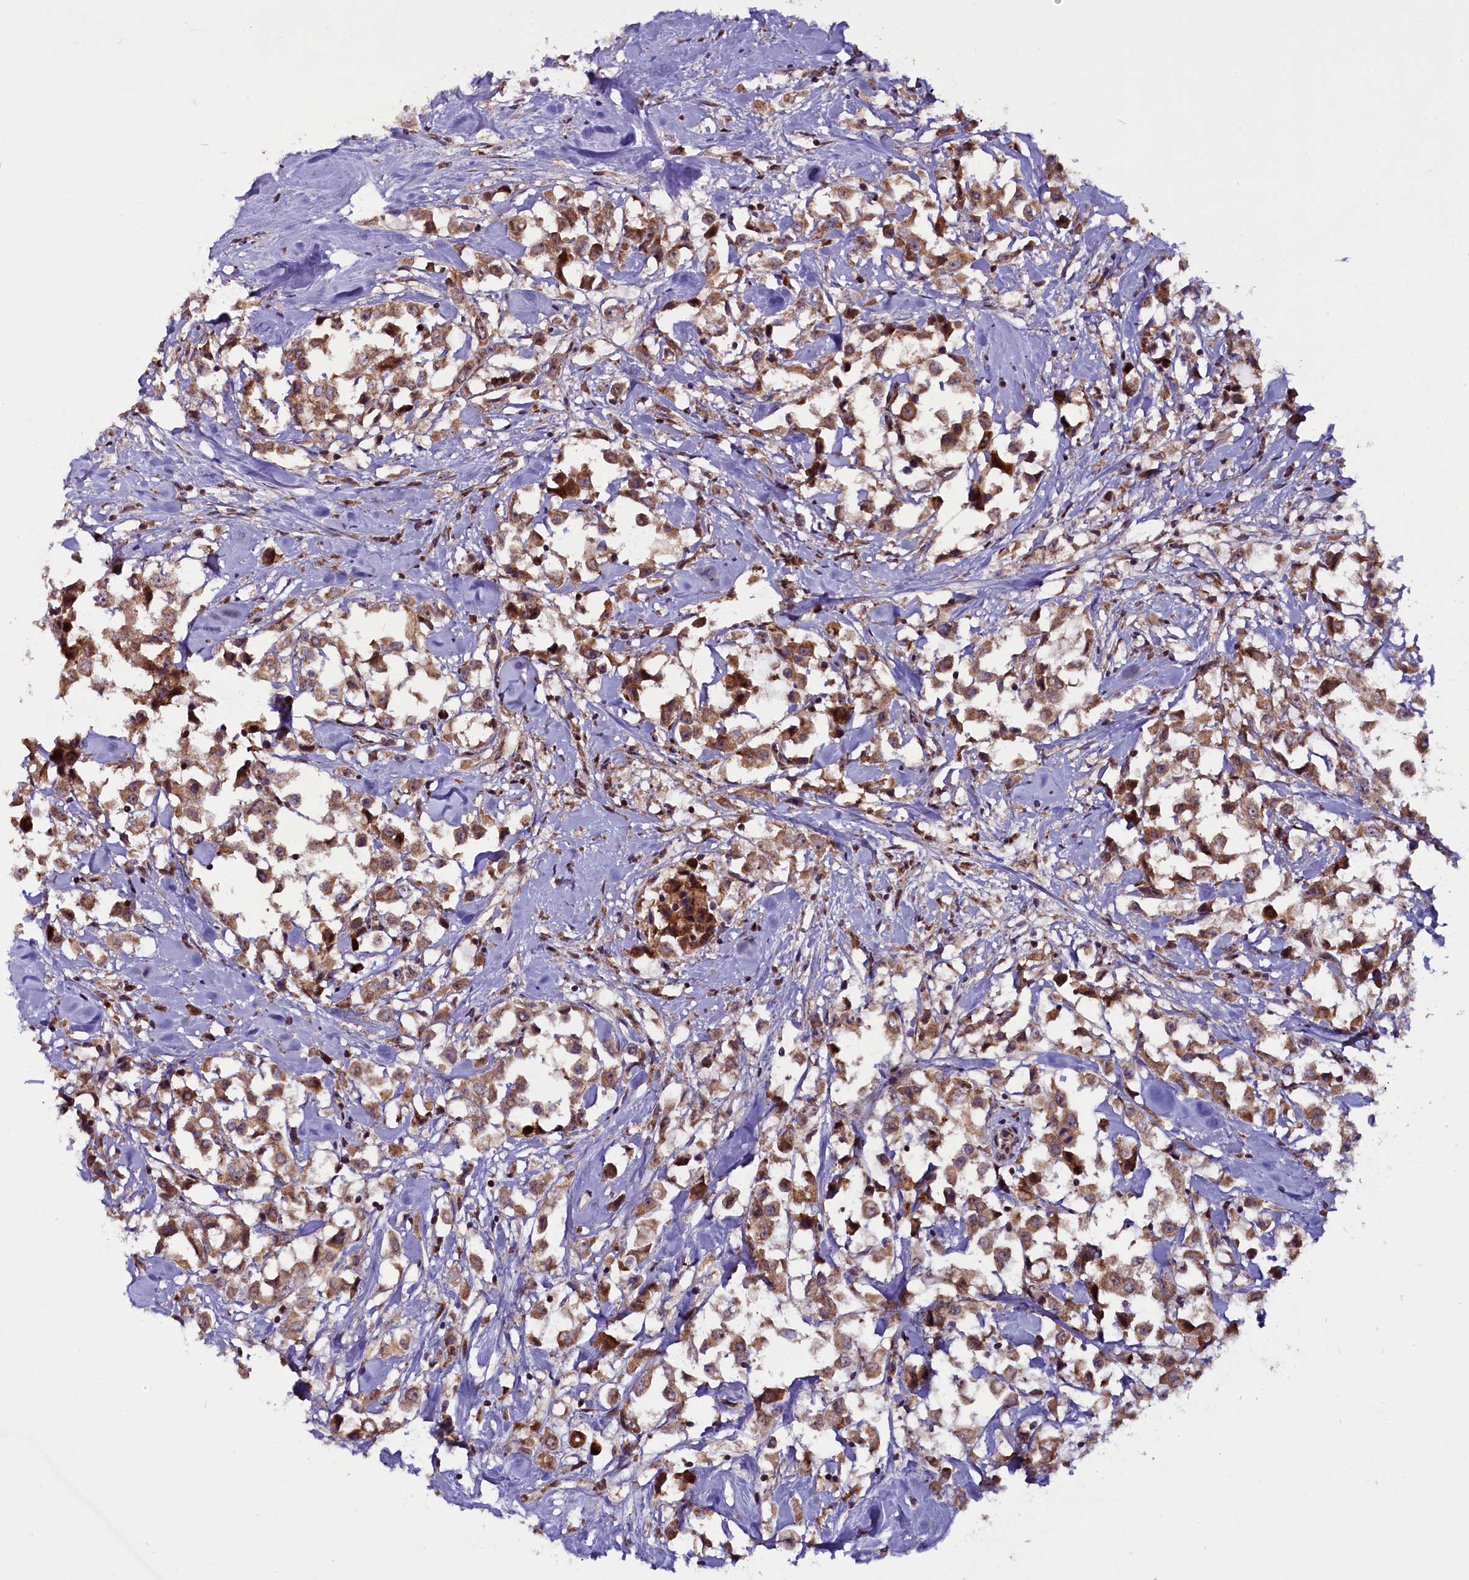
{"staining": {"intensity": "moderate", "quantity": ">75%", "location": "cytoplasmic/membranous"}, "tissue": "breast cancer", "cell_type": "Tumor cells", "image_type": "cancer", "snomed": [{"axis": "morphology", "description": "Duct carcinoma"}, {"axis": "topography", "description": "Breast"}], "caption": "IHC micrograph of infiltrating ductal carcinoma (breast) stained for a protein (brown), which demonstrates medium levels of moderate cytoplasmic/membranous positivity in about >75% of tumor cells.", "gene": "RPUSD2", "patient": {"sex": "female", "age": 61}}